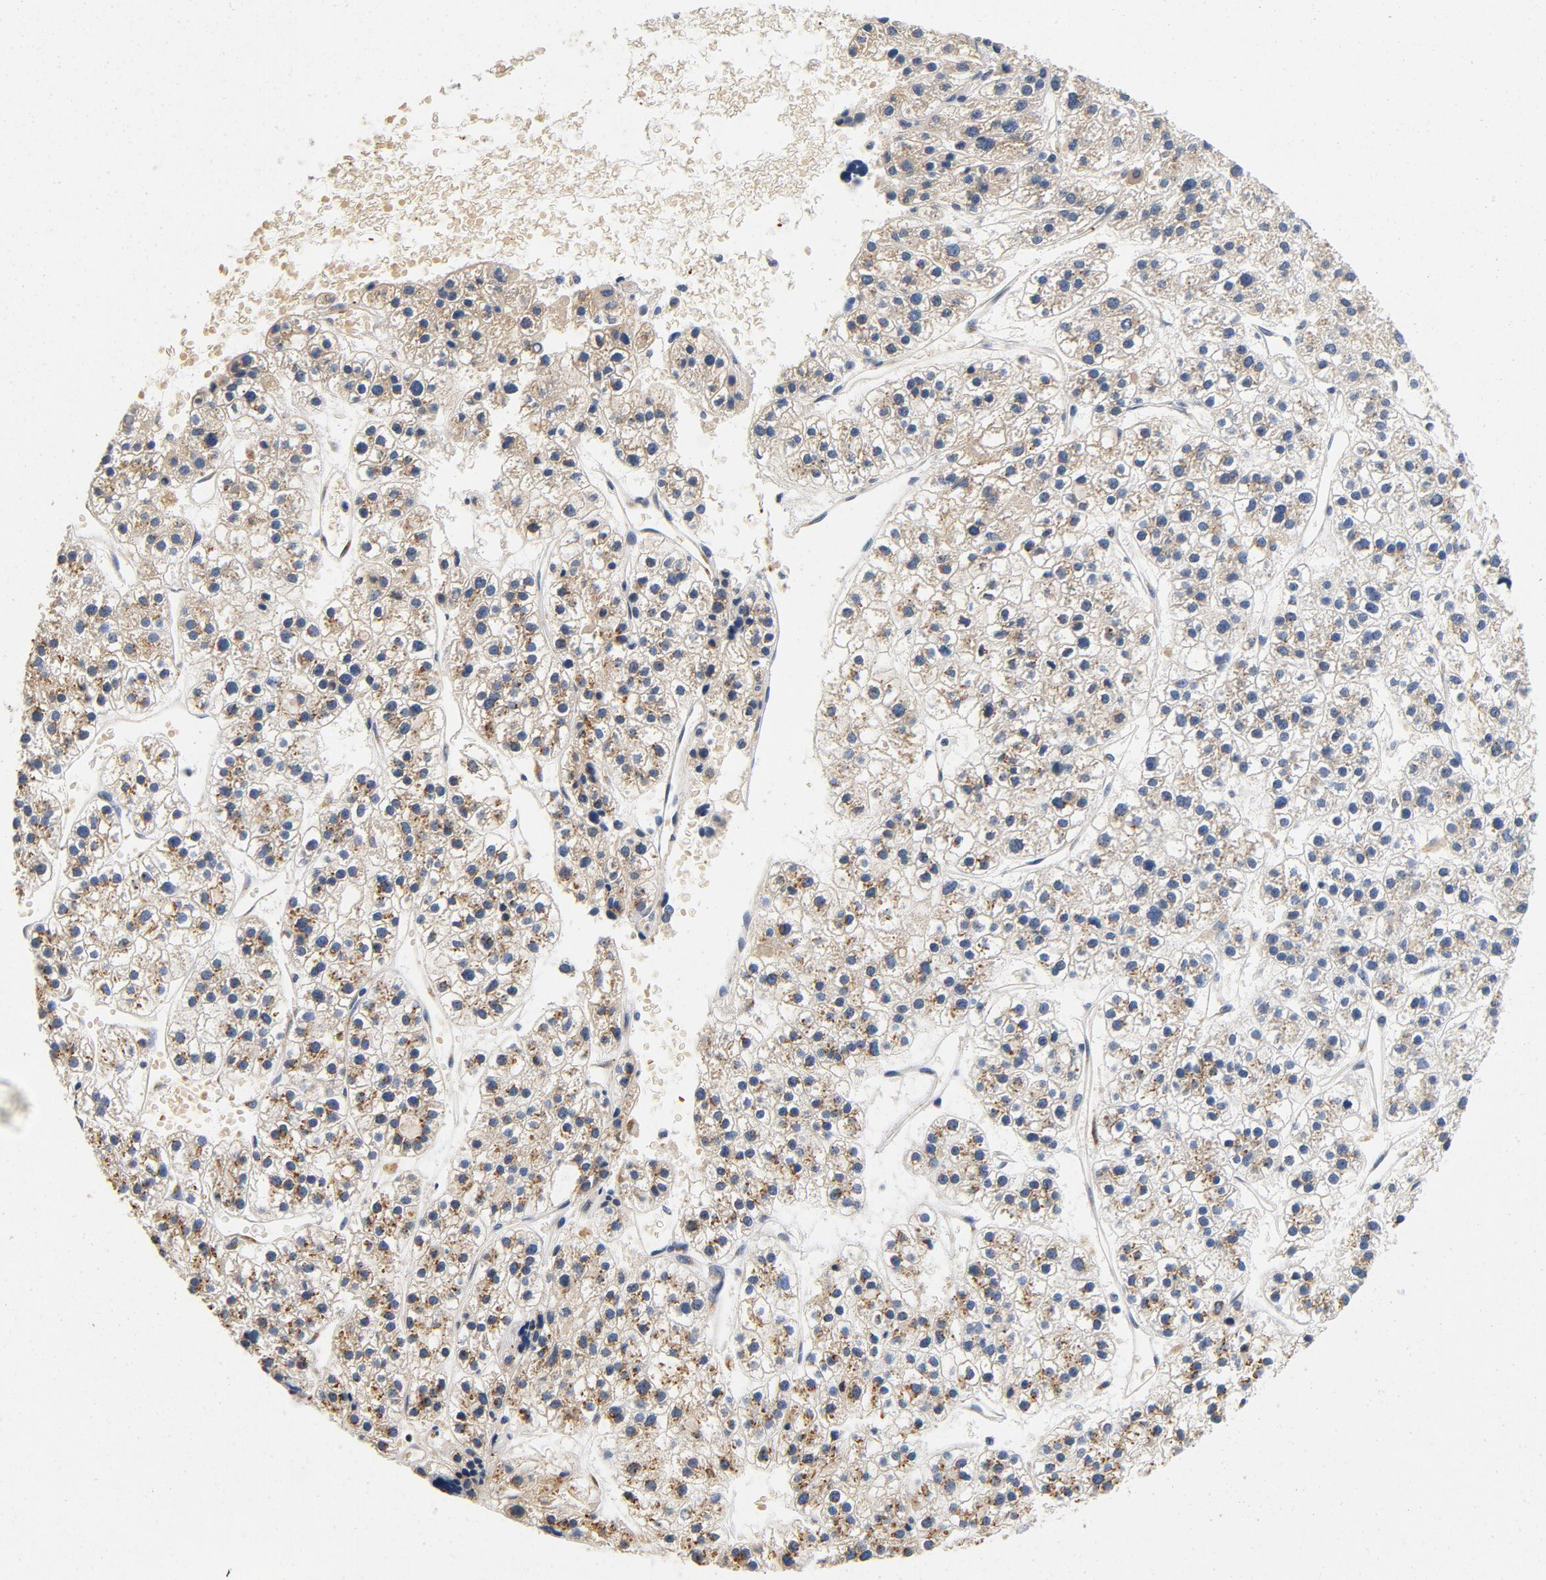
{"staining": {"intensity": "weak", "quantity": "25%-75%", "location": "cytoplasmic/membranous"}, "tissue": "liver cancer", "cell_type": "Tumor cells", "image_type": "cancer", "snomed": [{"axis": "morphology", "description": "Carcinoma, Hepatocellular, NOS"}, {"axis": "topography", "description": "Liver"}], "caption": "This micrograph demonstrates immunohistochemistry (IHC) staining of human liver cancer, with low weak cytoplasmic/membranous positivity in about 25%-75% of tumor cells.", "gene": "LMAN2", "patient": {"sex": "female", "age": 85}}